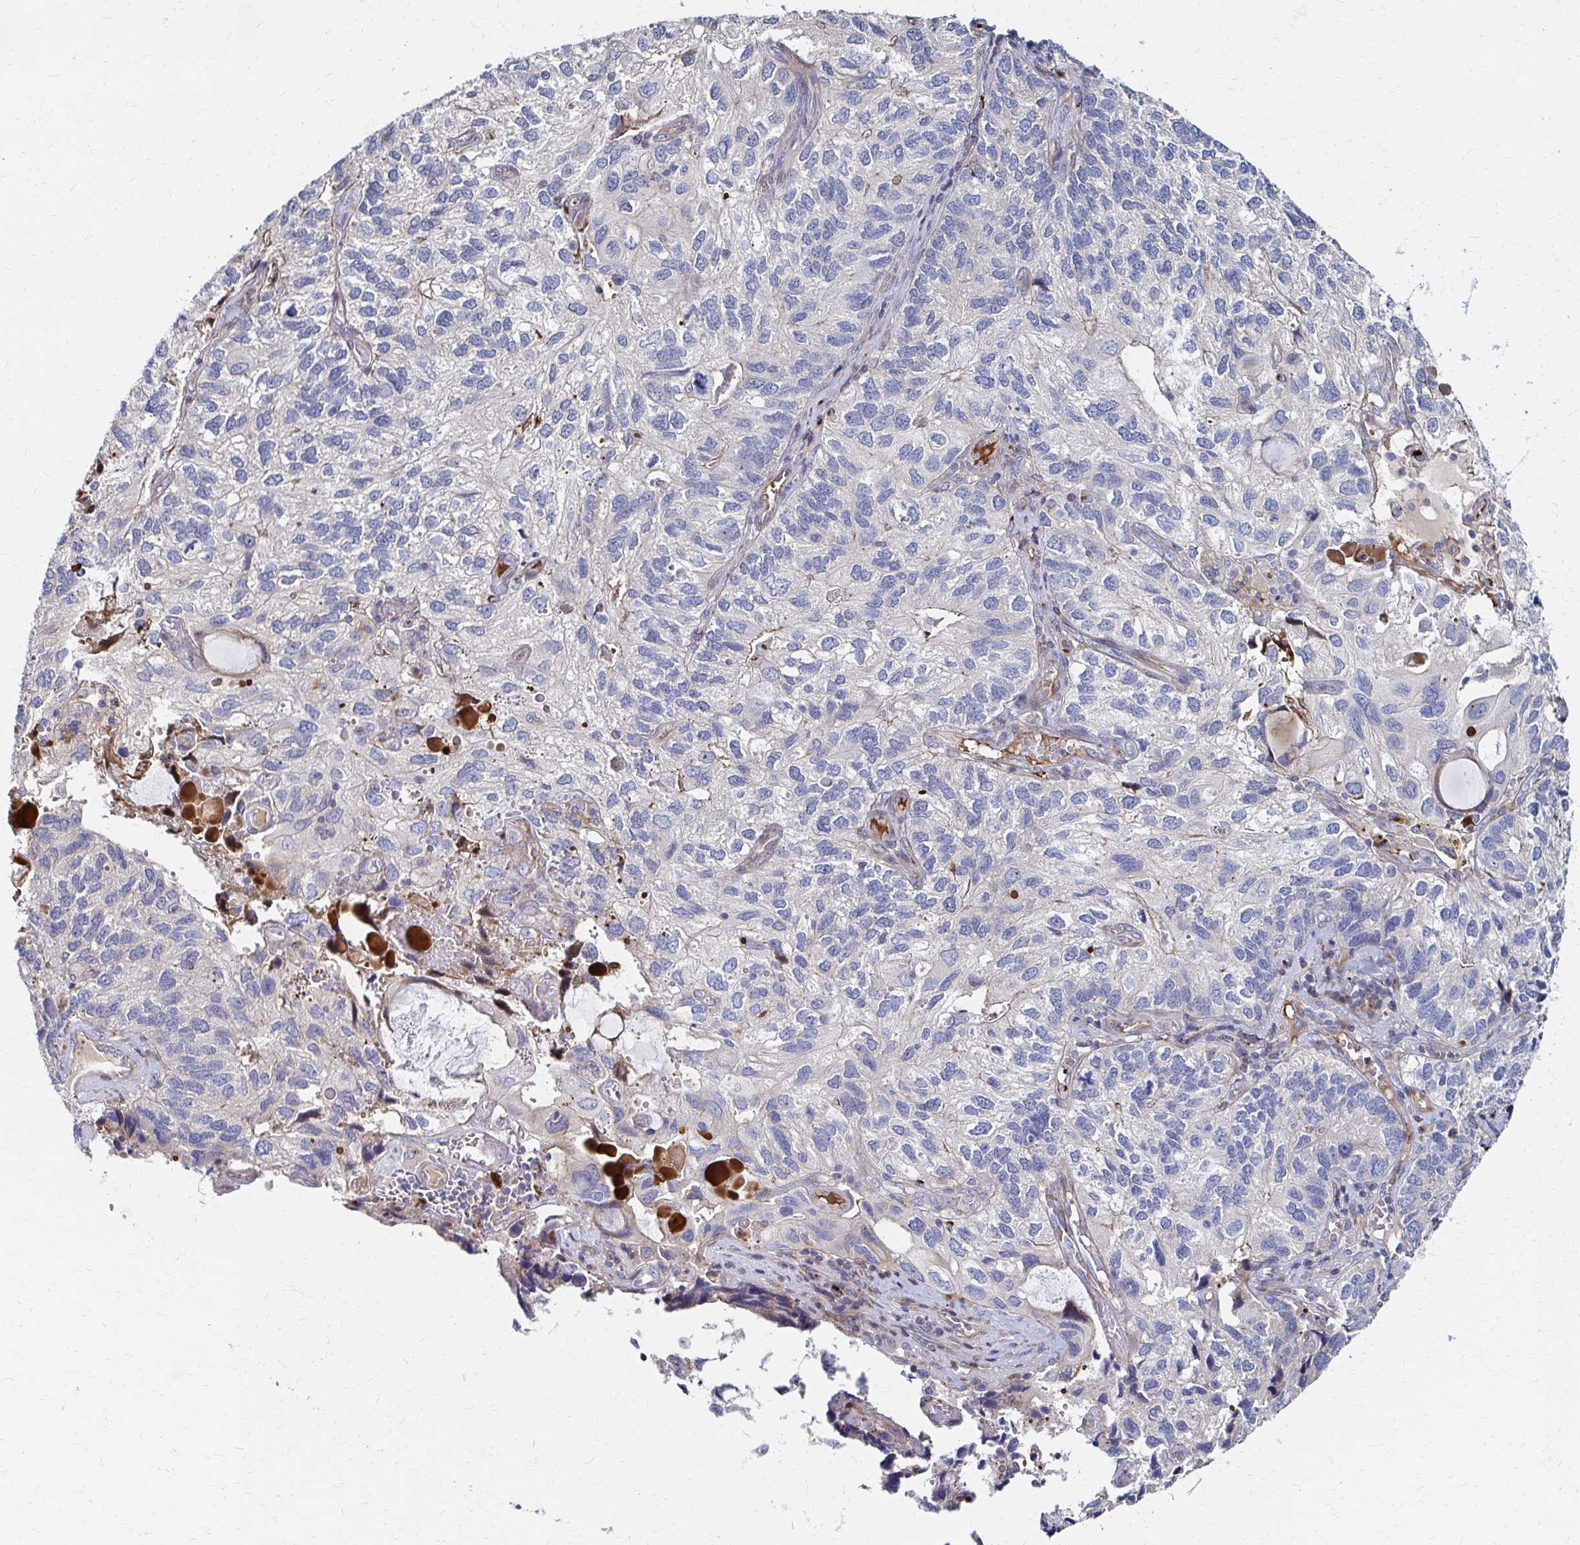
{"staining": {"intensity": "negative", "quantity": "none", "location": "none"}, "tissue": "endometrial cancer", "cell_type": "Tumor cells", "image_type": "cancer", "snomed": [{"axis": "morphology", "description": "Carcinoma, NOS"}, {"axis": "topography", "description": "Uterus"}], "caption": "A high-resolution micrograph shows immunohistochemistry (IHC) staining of carcinoma (endometrial), which displays no significant expression in tumor cells. Nuclei are stained in blue.", "gene": "MAN1A1", "patient": {"sex": "female", "age": 76}}